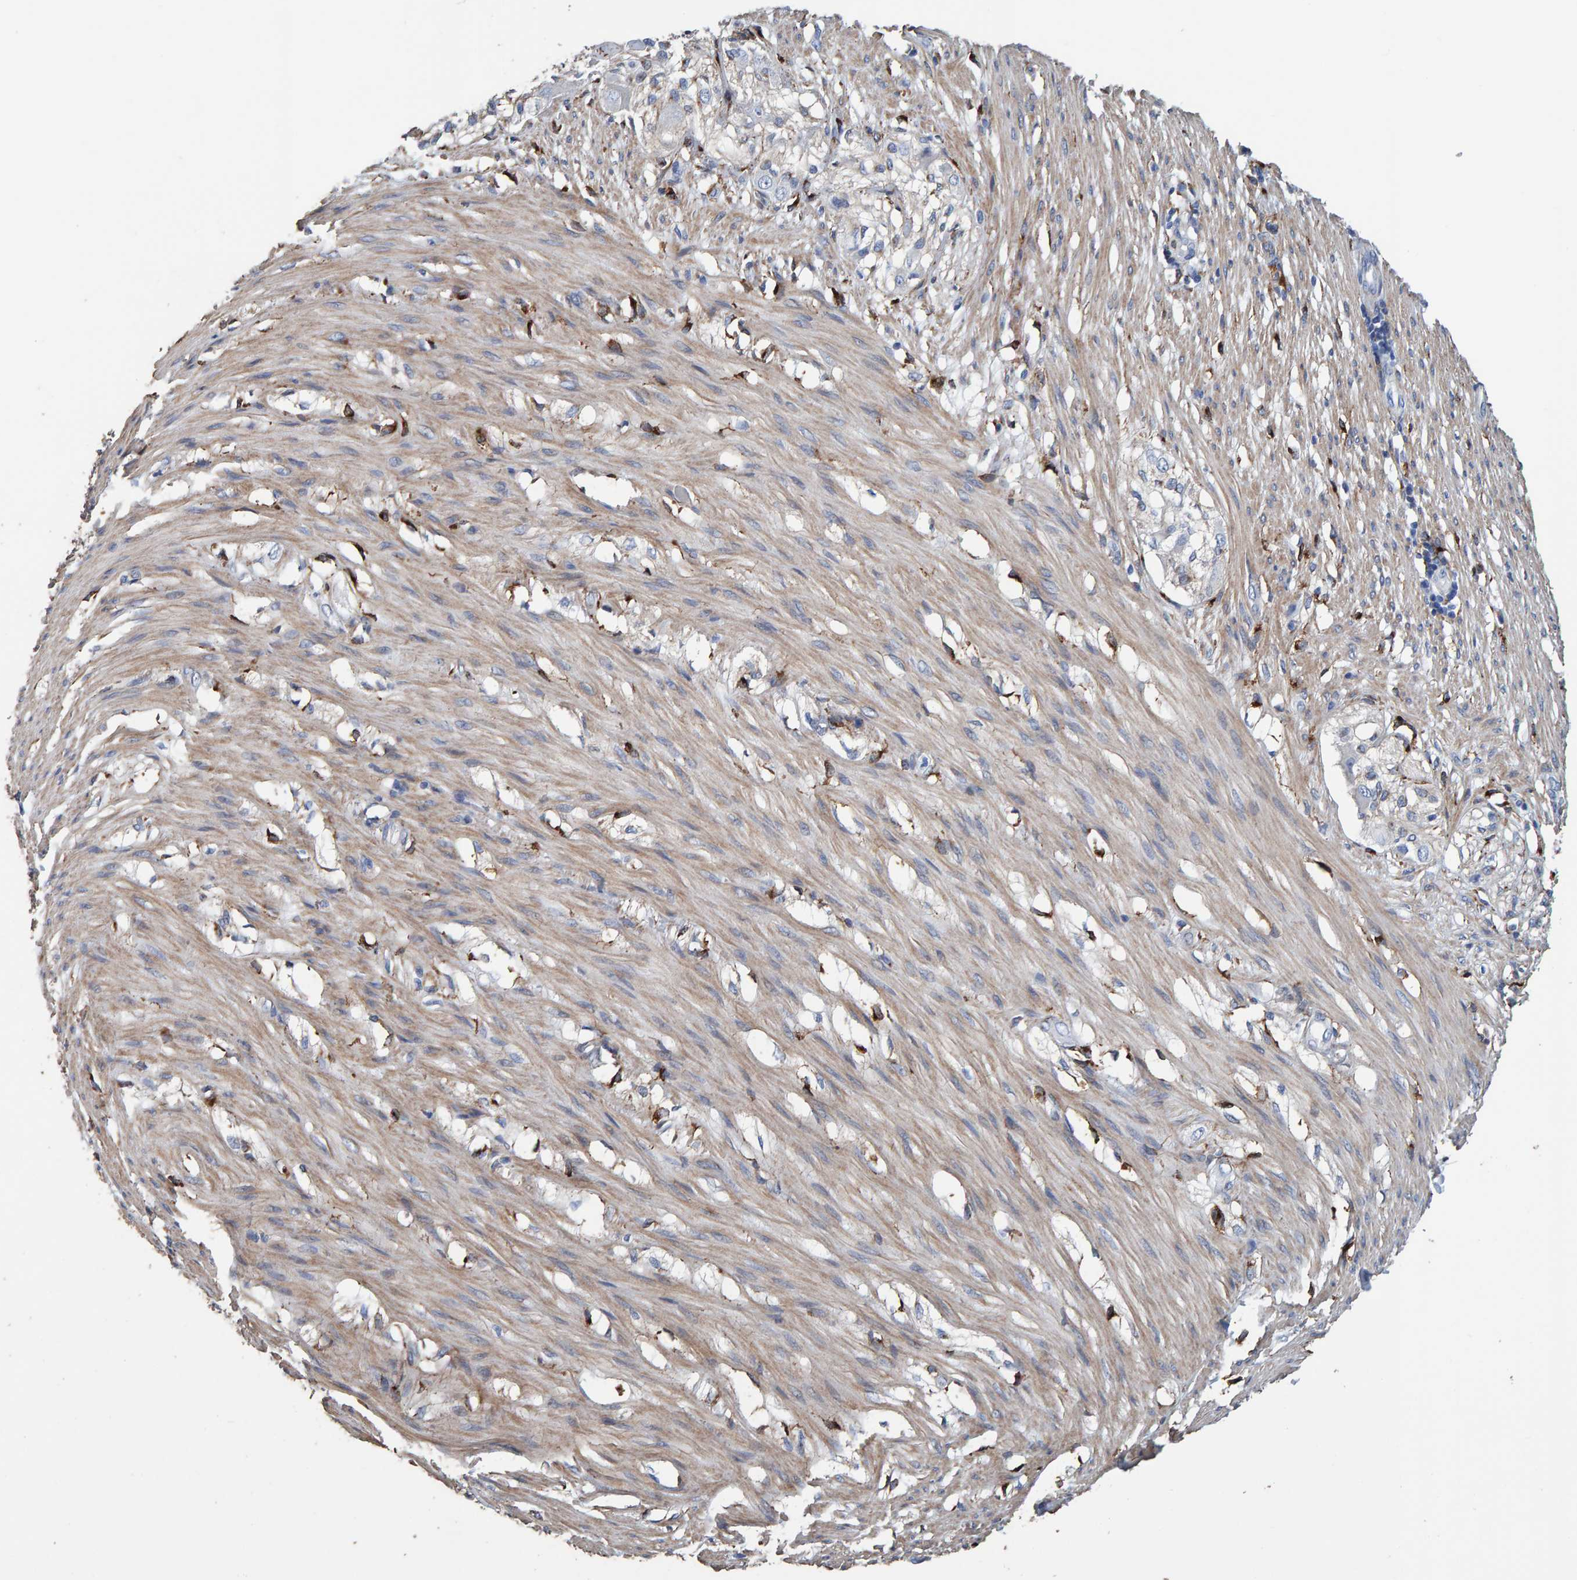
{"staining": {"intensity": "weak", "quantity": "25%-75%", "location": "cytoplasmic/membranous"}, "tissue": "smooth muscle", "cell_type": "Smooth muscle cells", "image_type": "normal", "snomed": [{"axis": "morphology", "description": "Normal tissue, NOS"}, {"axis": "morphology", "description": "Adenocarcinoma, NOS"}, {"axis": "topography", "description": "Smooth muscle"}, {"axis": "topography", "description": "Colon"}], "caption": "IHC (DAB (3,3'-diaminobenzidine)) staining of benign human smooth muscle exhibits weak cytoplasmic/membranous protein expression in about 25%-75% of smooth muscle cells.", "gene": "LRP1", "patient": {"sex": "male", "age": 14}}